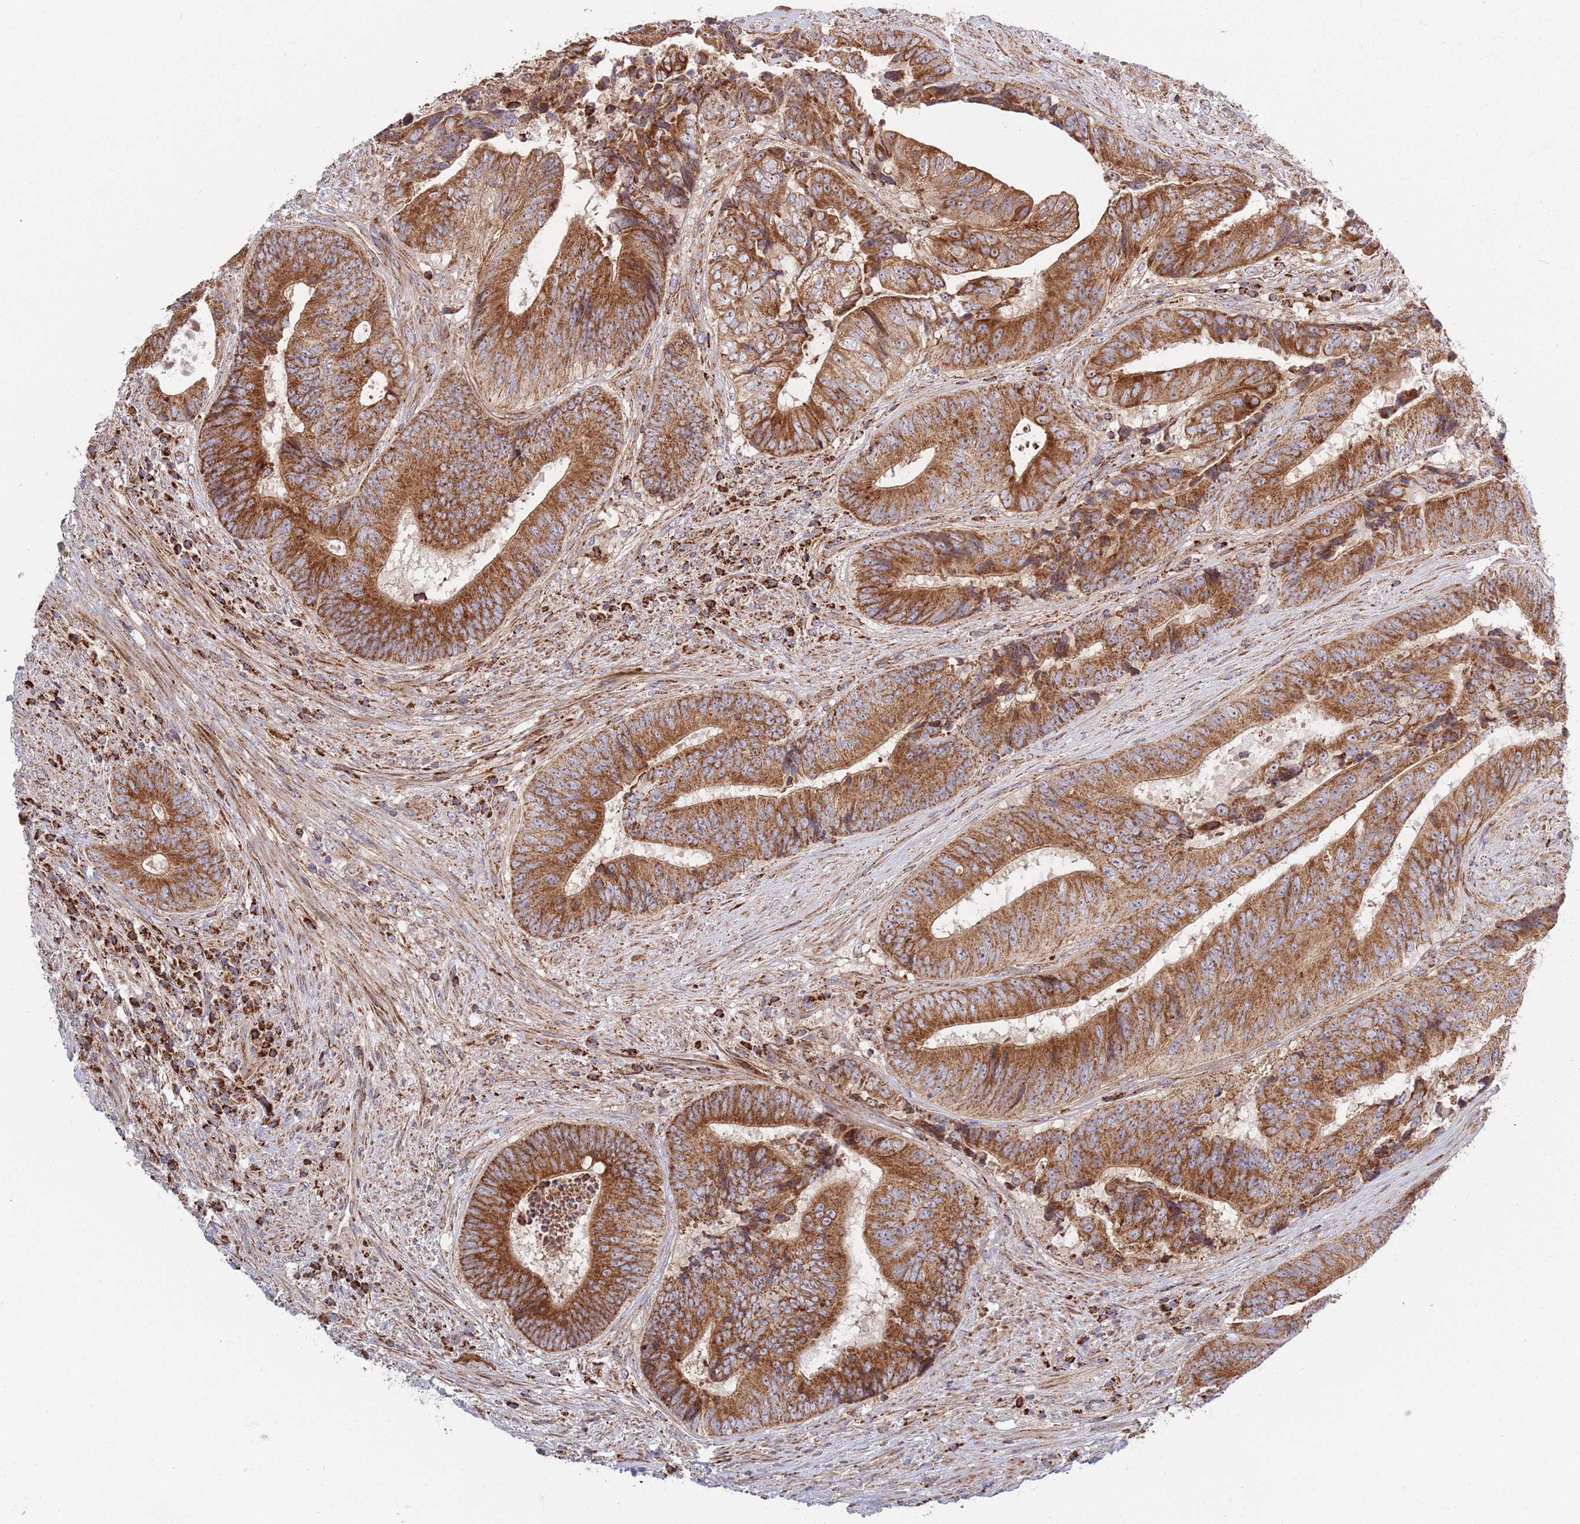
{"staining": {"intensity": "strong", "quantity": ">75%", "location": "cytoplasmic/membranous"}, "tissue": "colorectal cancer", "cell_type": "Tumor cells", "image_type": "cancer", "snomed": [{"axis": "morphology", "description": "Adenocarcinoma, NOS"}, {"axis": "topography", "description": "Rectum"}], "caption": "The photomicrograph displays immunohistochemical staining of colorectal cancer (adenocarcinoma). There is strong cytoplasmic/membranous expression is identified in about >75% of tumor cells.", "gene": "ATP5PD", "patient": {"sex": "male", "age": 72}}